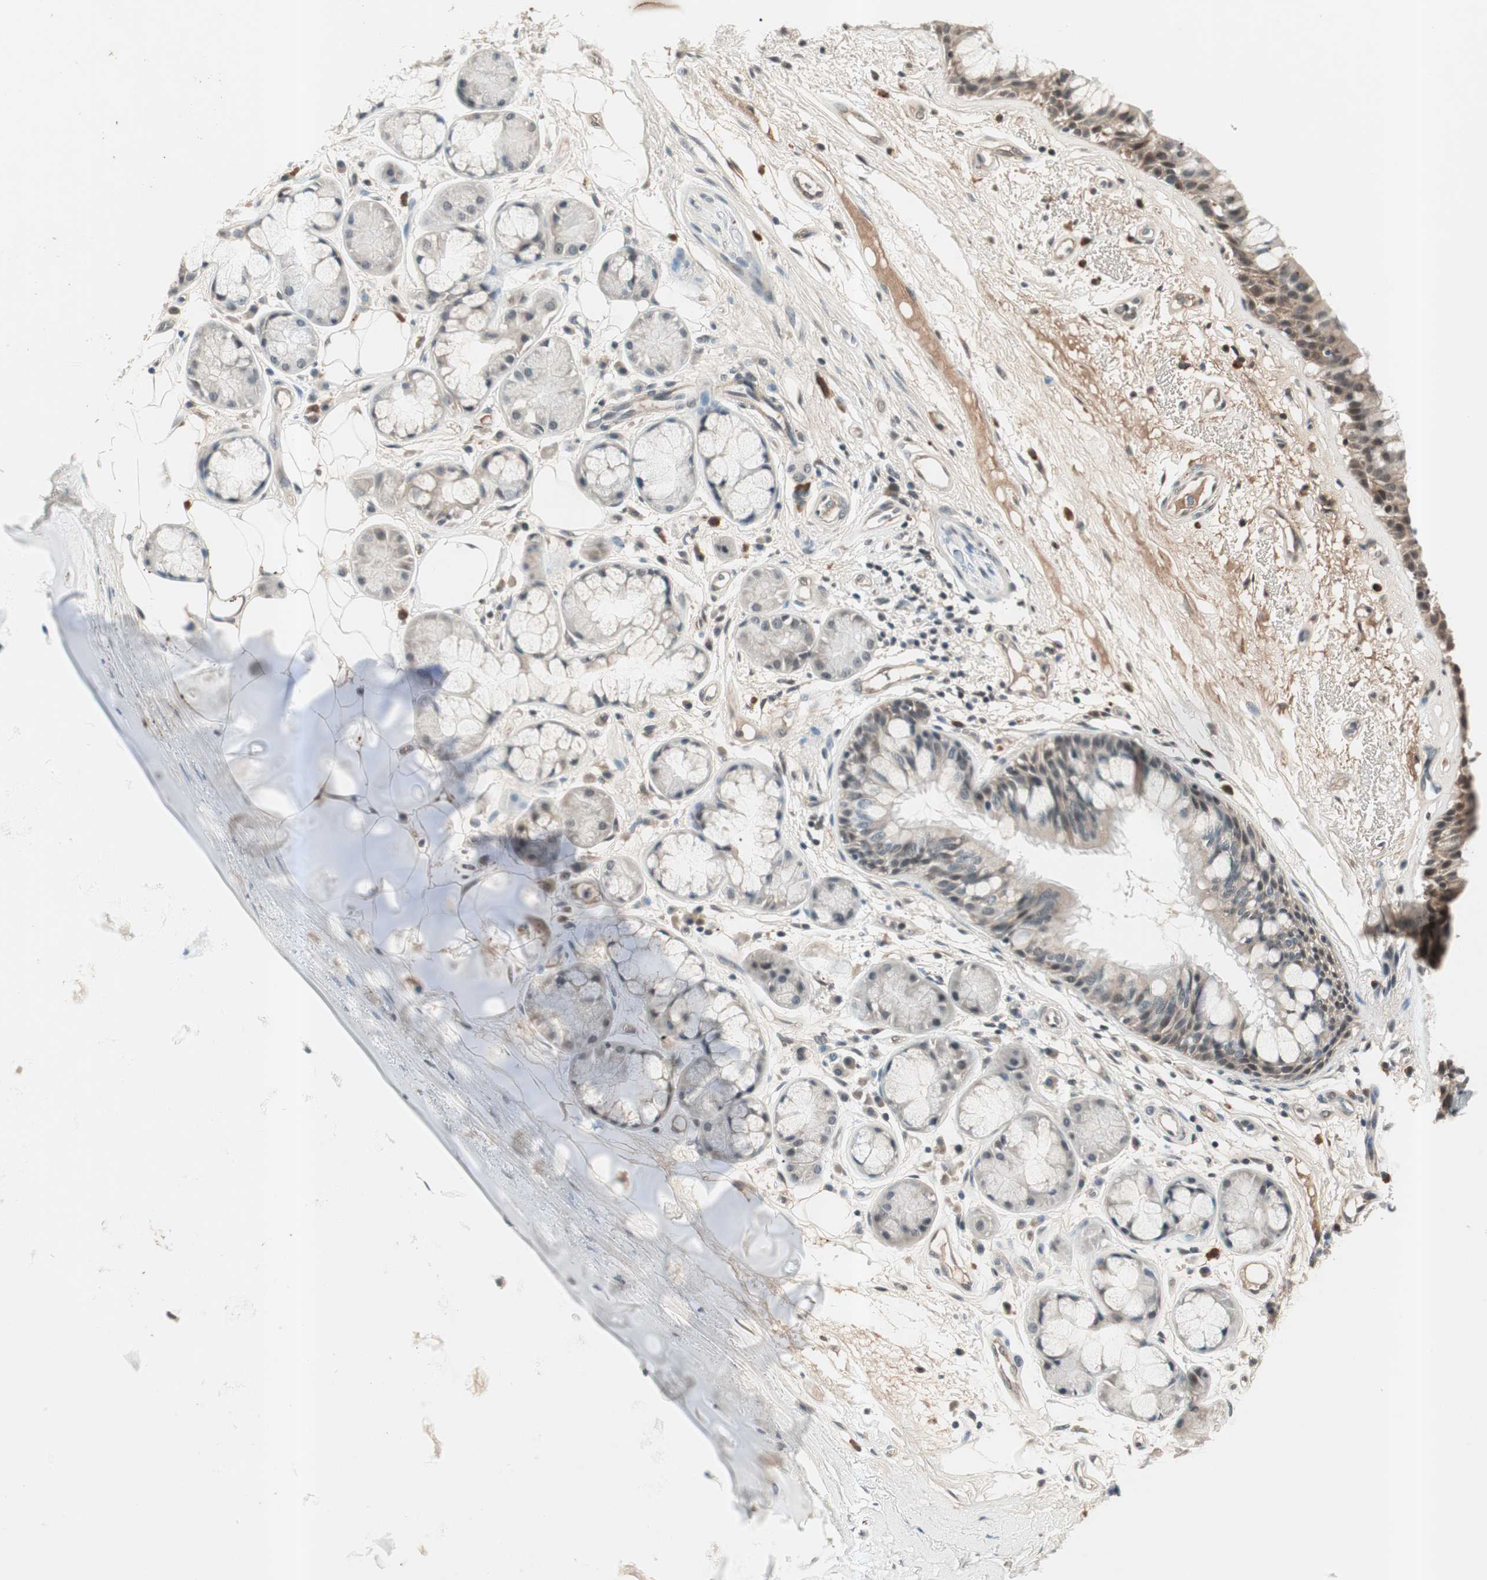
{"staining": {"intensity": "weak", "quantity": "<25%", "location": "nuclear"}, "tissue": "bronchus", "cell_type": "Respiratory epithelial cells", "image_type": "normal", "snomed": [{"axis": "morphology", "description": "Normal tissue, NOS"}, {"axis": "topography", "description": "Bronchus"}], "caption": "This is a photomicrograph of IHC staining of benign bronchus, which shows no staining in respiratory epithelial cells. (Brightfield microscopy of DAB (3,3'-diaminobenzidine) immunohistochemistry (IHC) at high magnification).", "gene": "NFRKB", "patient": {"sex": "male", "age": 66}}